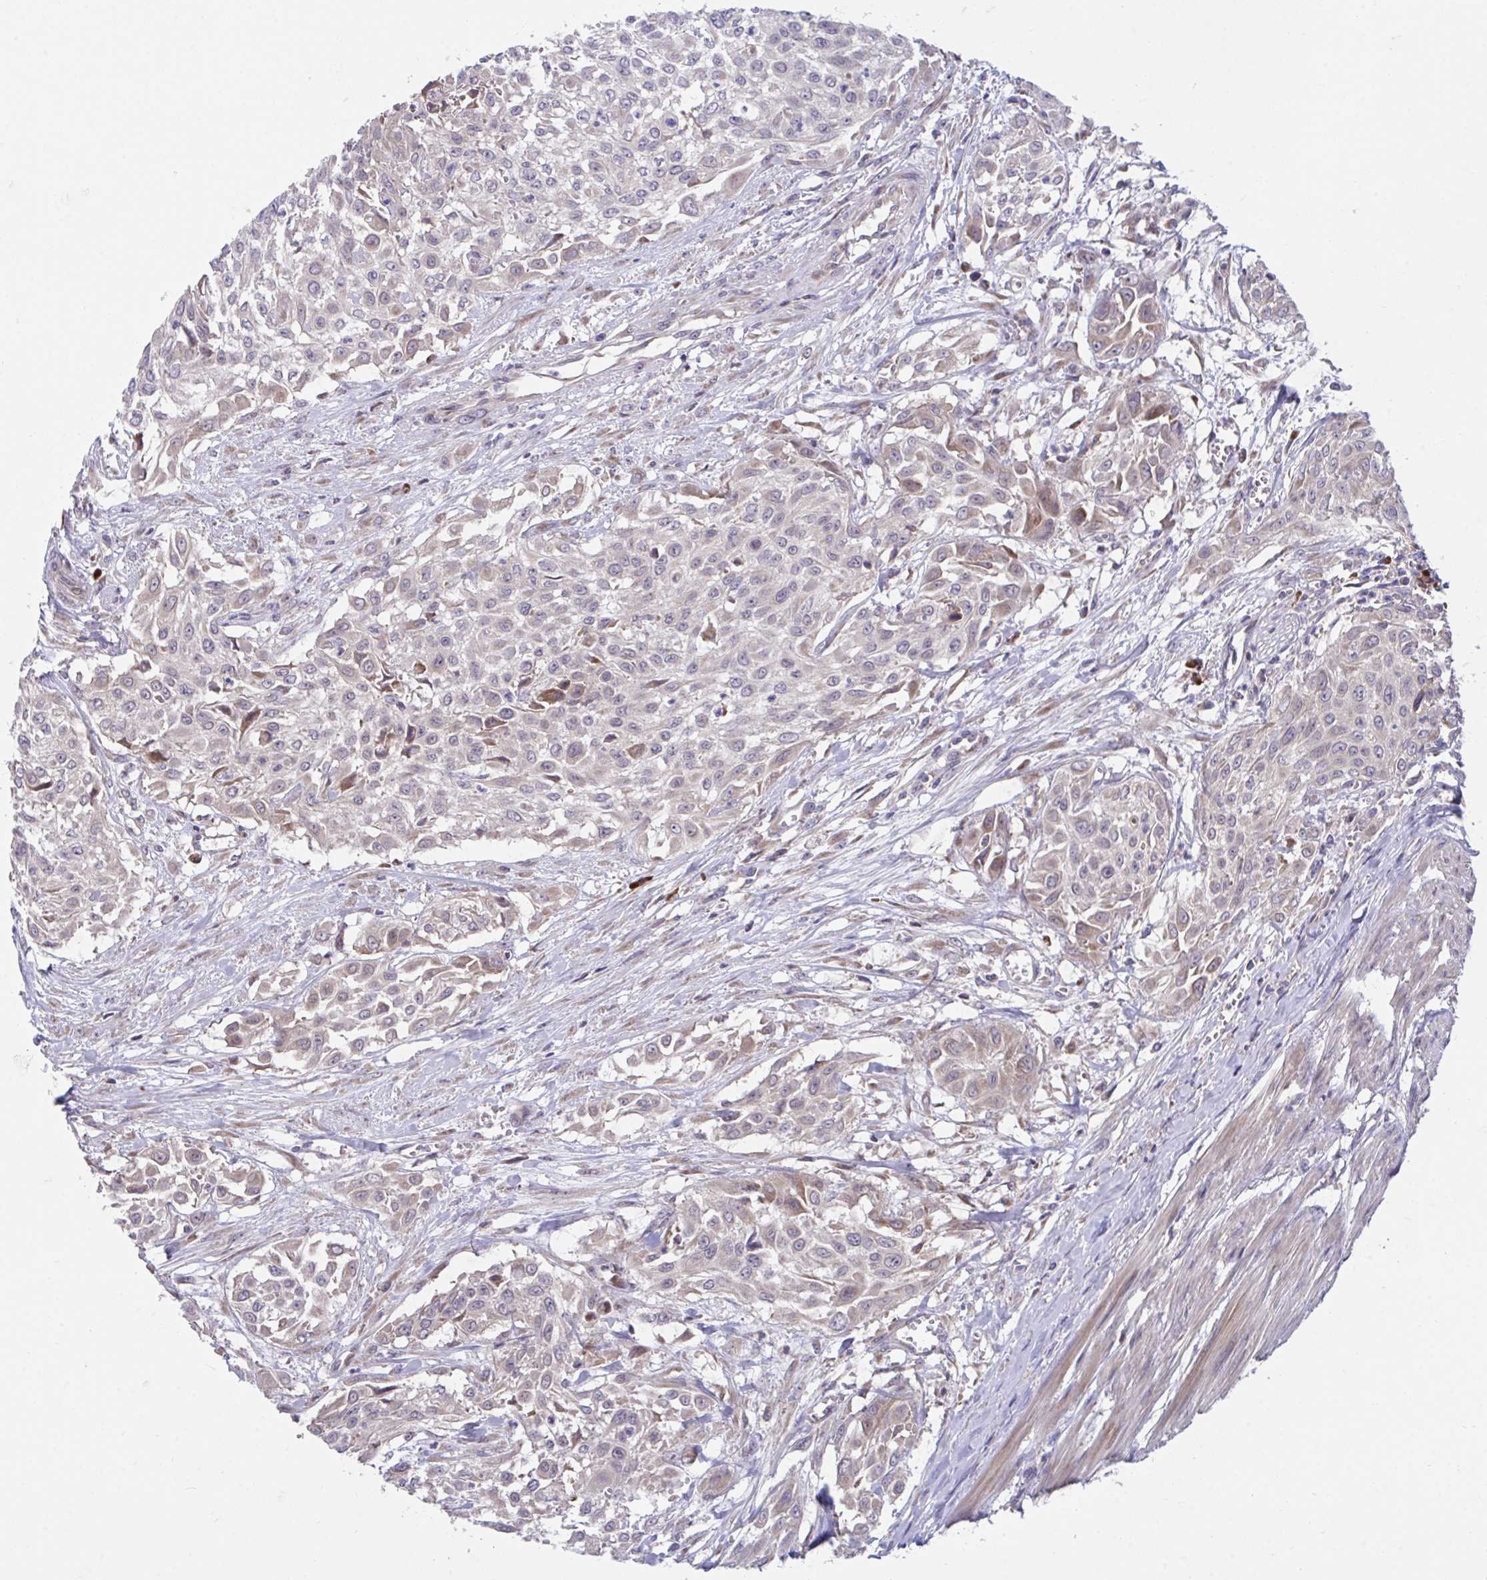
{"staining": {"intensity": "weak", "quantity": ">75%", "location": "cytoplasmic/membranous"}, "tissue": "urothelial cancer", "cell_type": "Tumor cells", "image_type": "cancer", "snomed": [{"axis": "morphology", "description": "Urothelial carcinoma, High grade"}, {"axis": "topography", "description": "Urinary bladder"}], "caption": "The image displays staining of urothelial cancer, revealing weak cytoplasmic/membranous protein staining (brown color) within tumor cells.", "gene": "SUSD4", "patient": {"sex": "male", "age": 57}}